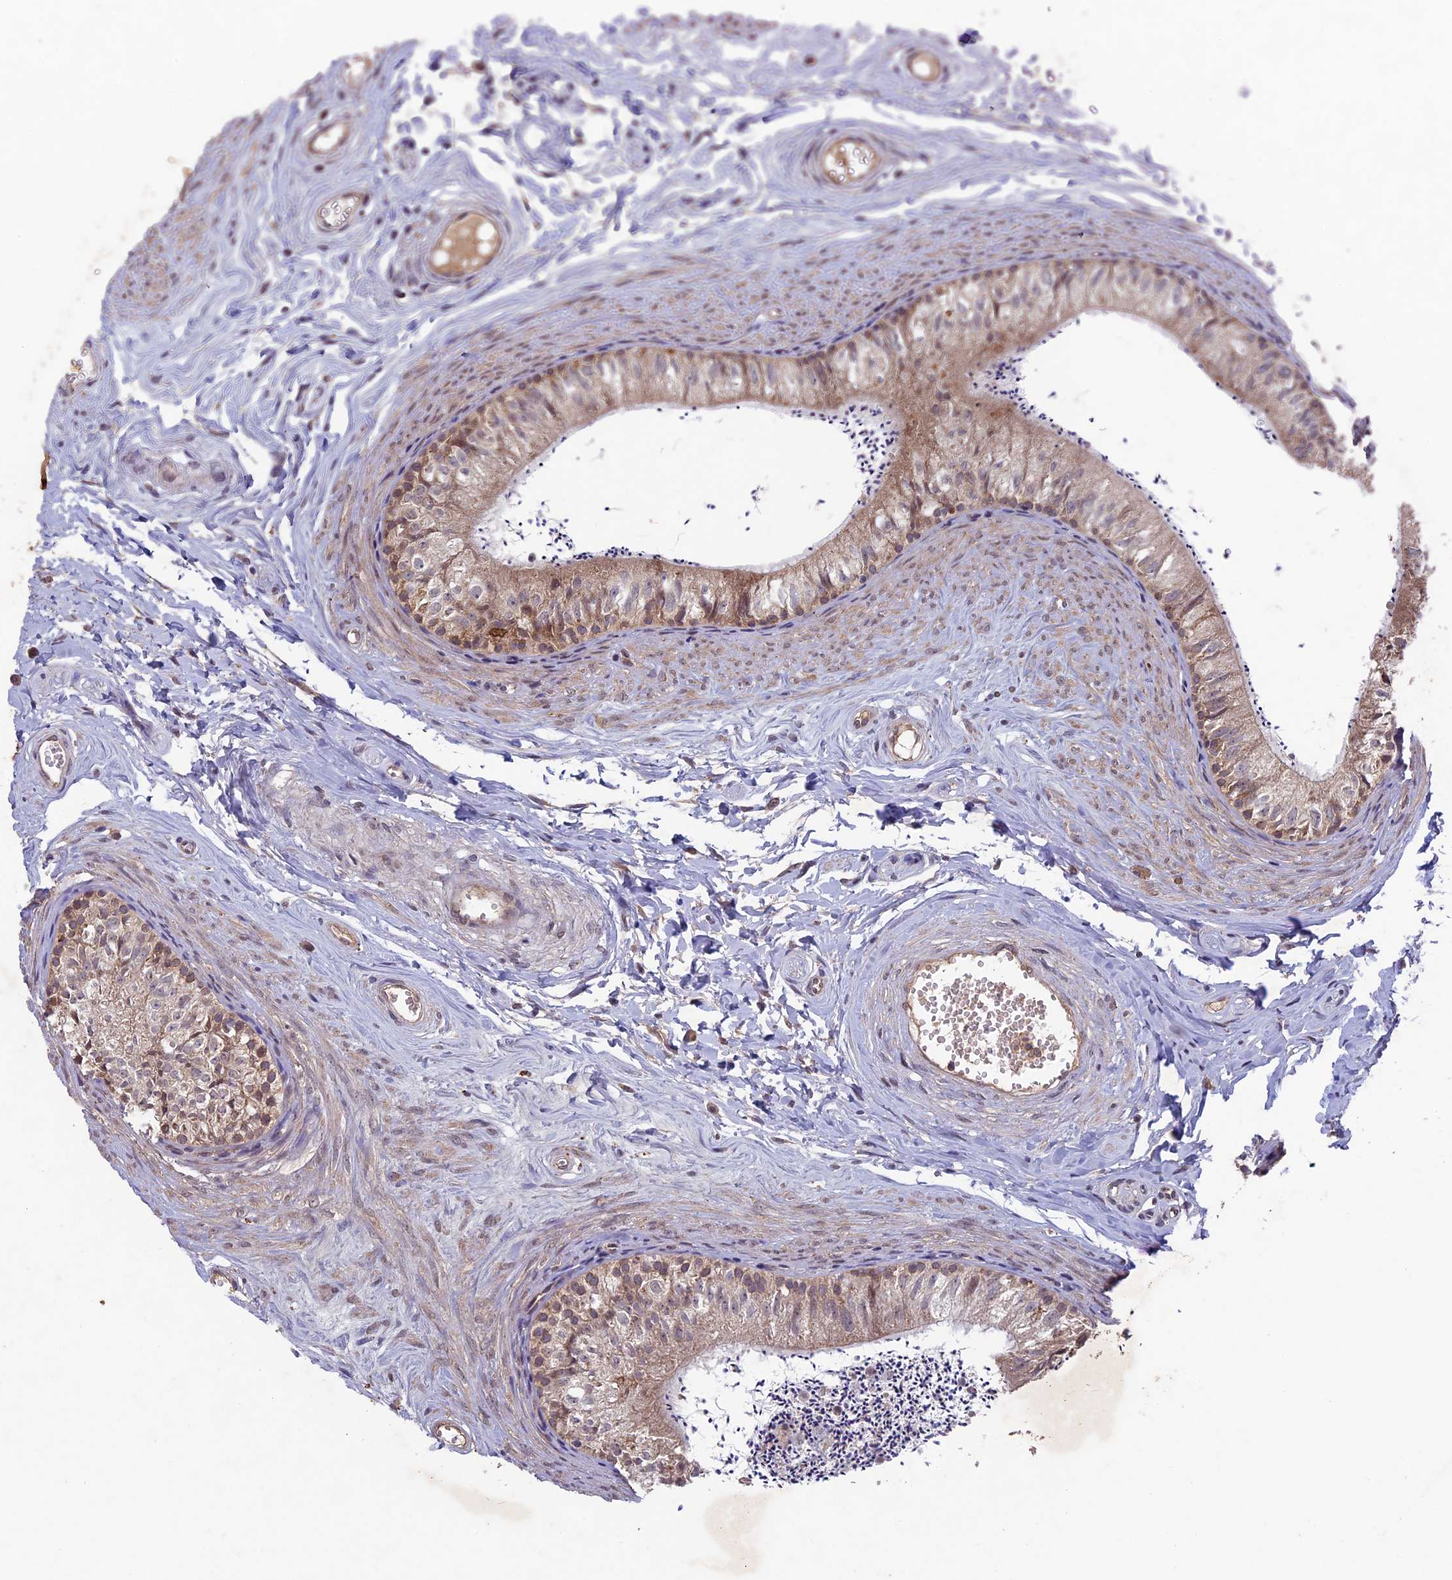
{"staining": {"intensity": "moderate", "quantity": "25%-75%", "location": "cytoplasmic/membranous"}, "tissue": "epididymis", "cell_type": "Glandular cells", "image_type": "normal", "snomed": [{"axis": "morphology", "description": "Normal tissue, NOS"}, {"axis": "topography", "description": "Epididymis"}], "caption": "The immunohistochemical stain shows moderate cytoplasmic/membranous expression in glandular cells of benign epididymis.", "gene": "RCCD1", "patient": {"sex": "male", "age": 56}}